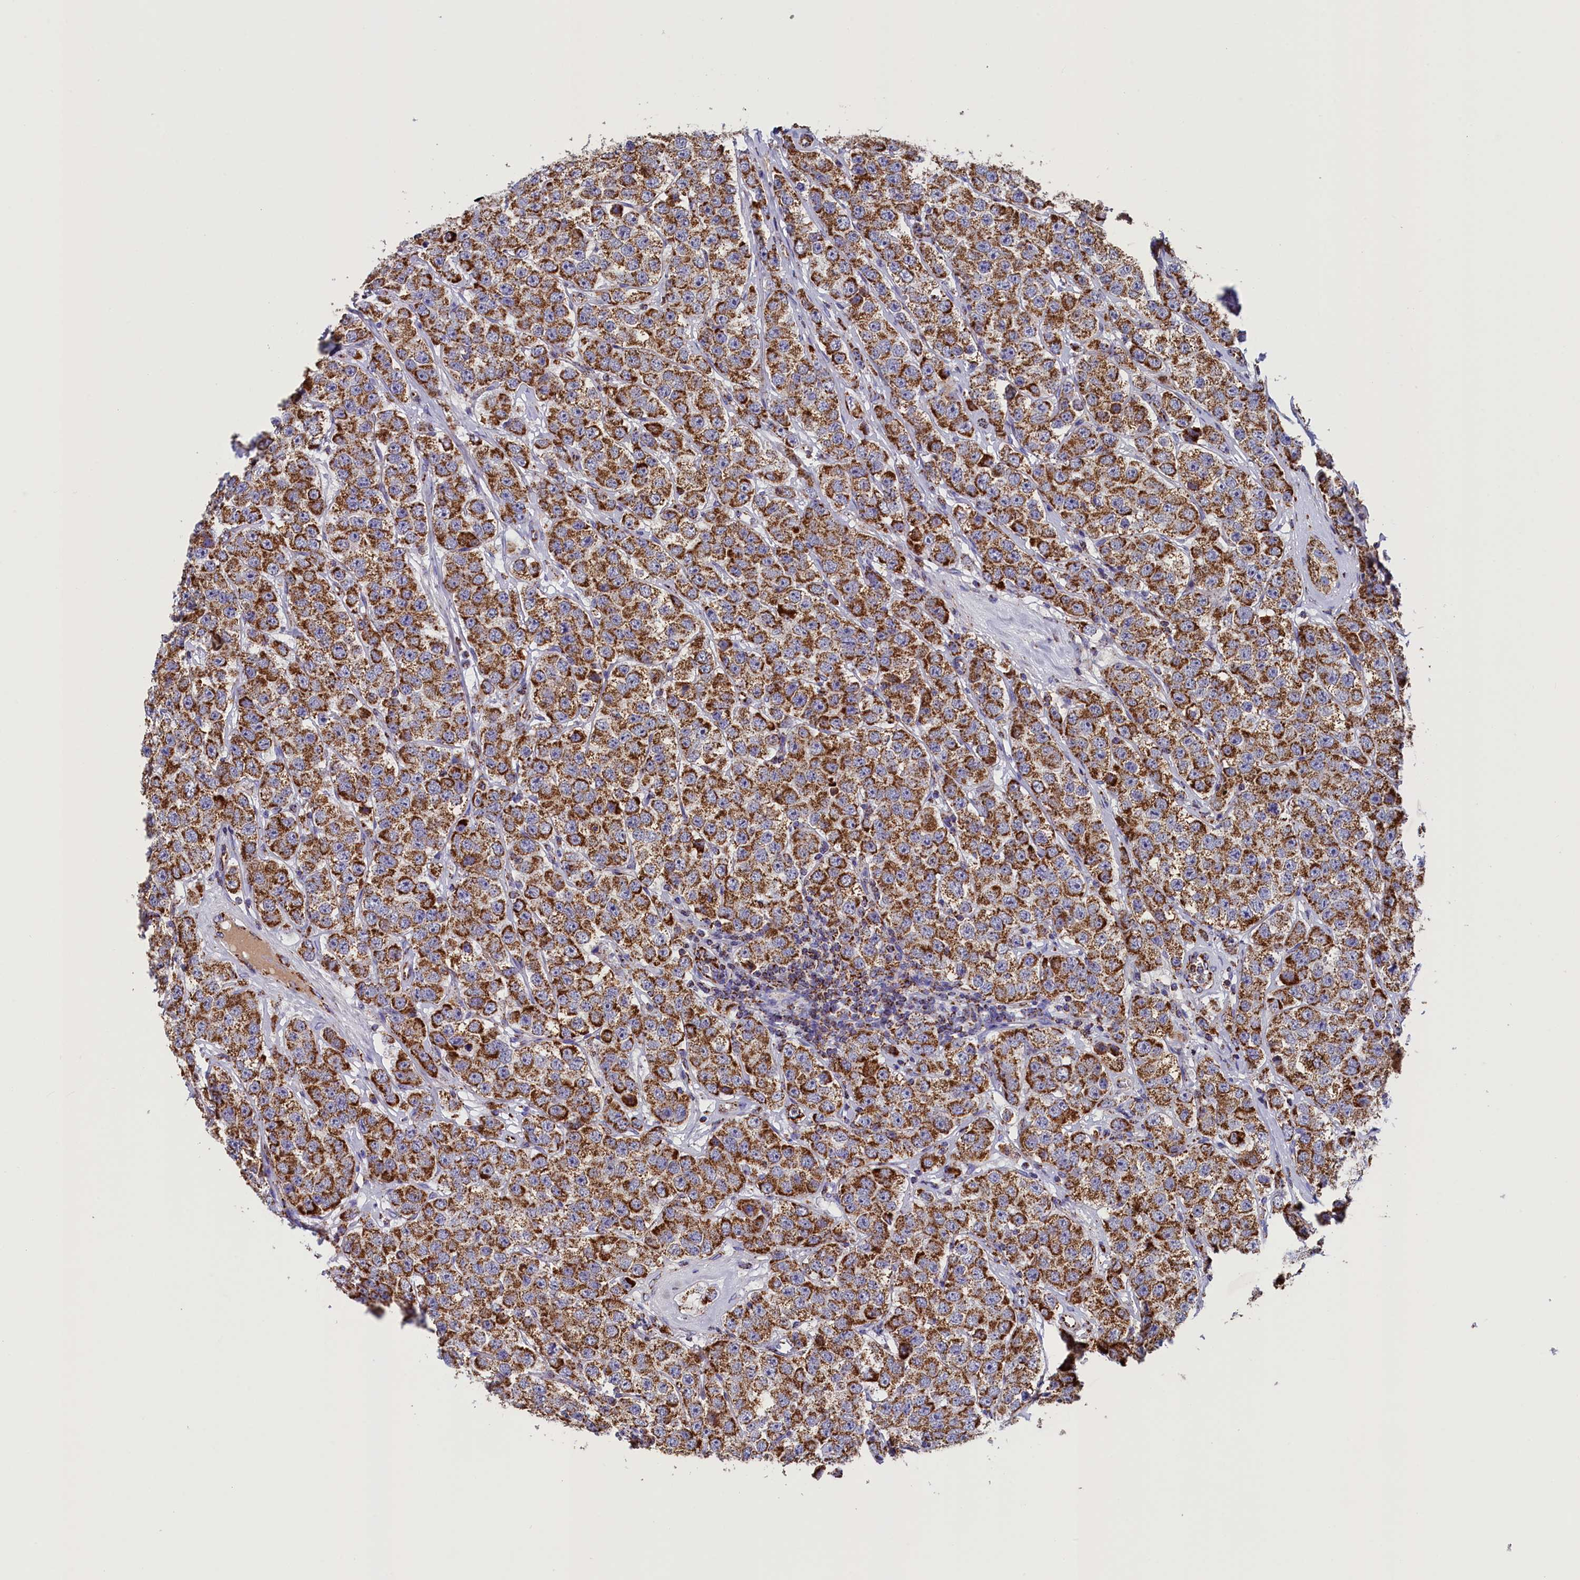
{"staining": {"intensity": "strong", "quantity": ">75%", "location": "cytoplasmic/membranous"}, "tissue": "testis cancer", "cell_type": "Tumor cells", "image_type": "cancer", "snomed": [{"axis": "morphology", "description": "Seminoma, NOS"}, {"axis": "topography", "description": "Testis"}], "caption": "Human seminoma (testis) stained with a brown dye reveals strong cytoplasmic/membranous positive staining in about >75% of tumor cells.", "gene": "SLC39A3", "patient": {"sex": "male", "age": 28}}